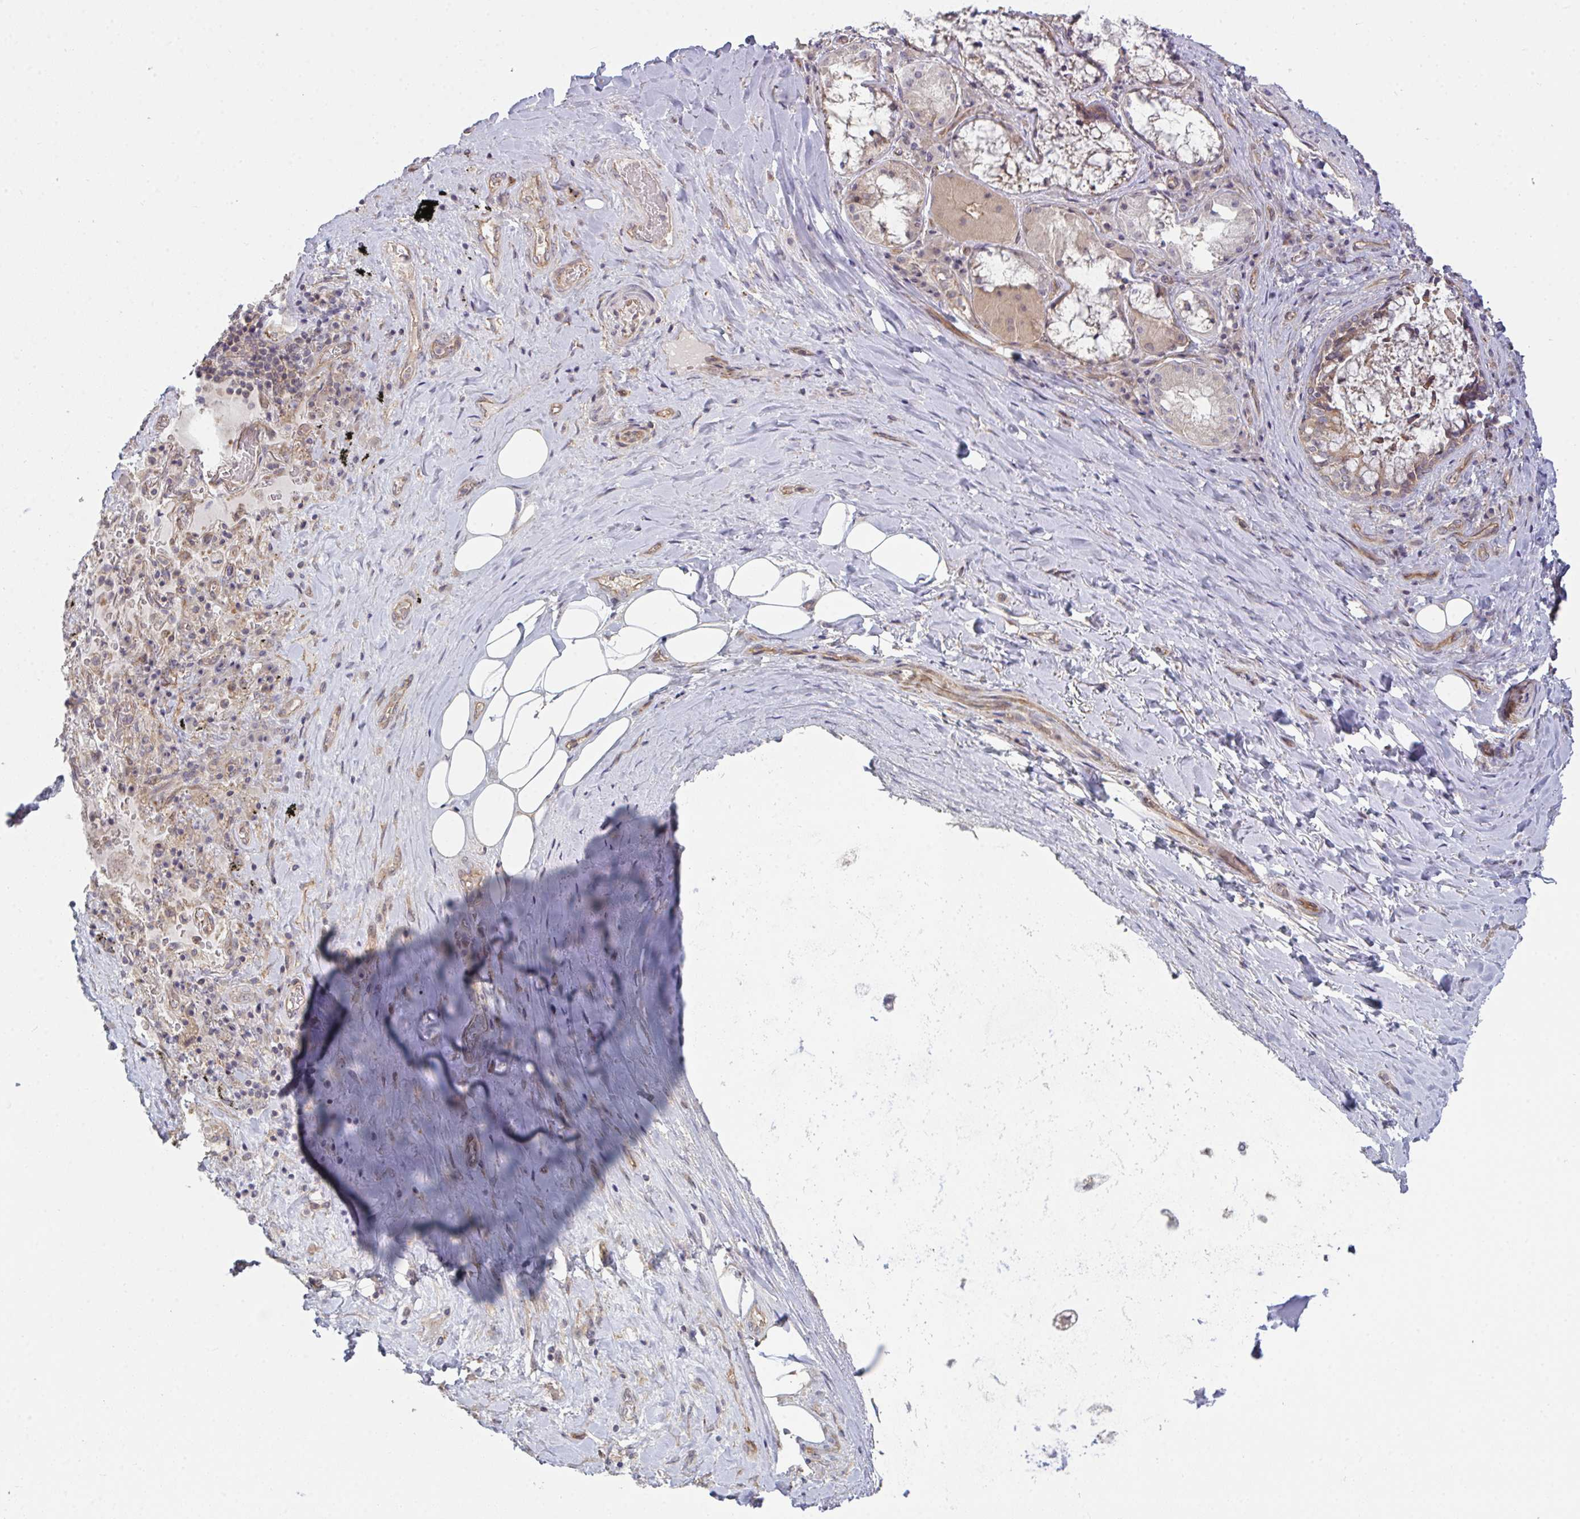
{"staining": {"intensity": "negative", "quantity": "none", "location": "none"}, "tissue": "adipose tissue", "cell_type": "Adipocytes", "image_type": "normal", "snomed": [{"axis": "morphology", "description": "Normal tissue, NOS"}, {"axis": "topography", "description": "Cartilage tissue"}, {"axis": "topography", "description": "Bronchus"}], "caption": "A micrograph of adipose tissue stained for a protein demonstrates no brown staining in adipocytes. The staining was performed using DAB to visualize the protein expression in brown, while the nuclei were stained in blue with hematoxylin (Magnification: 20x).", "gene": "CASP9", "patient": {"sex": "male", "age": 64}}